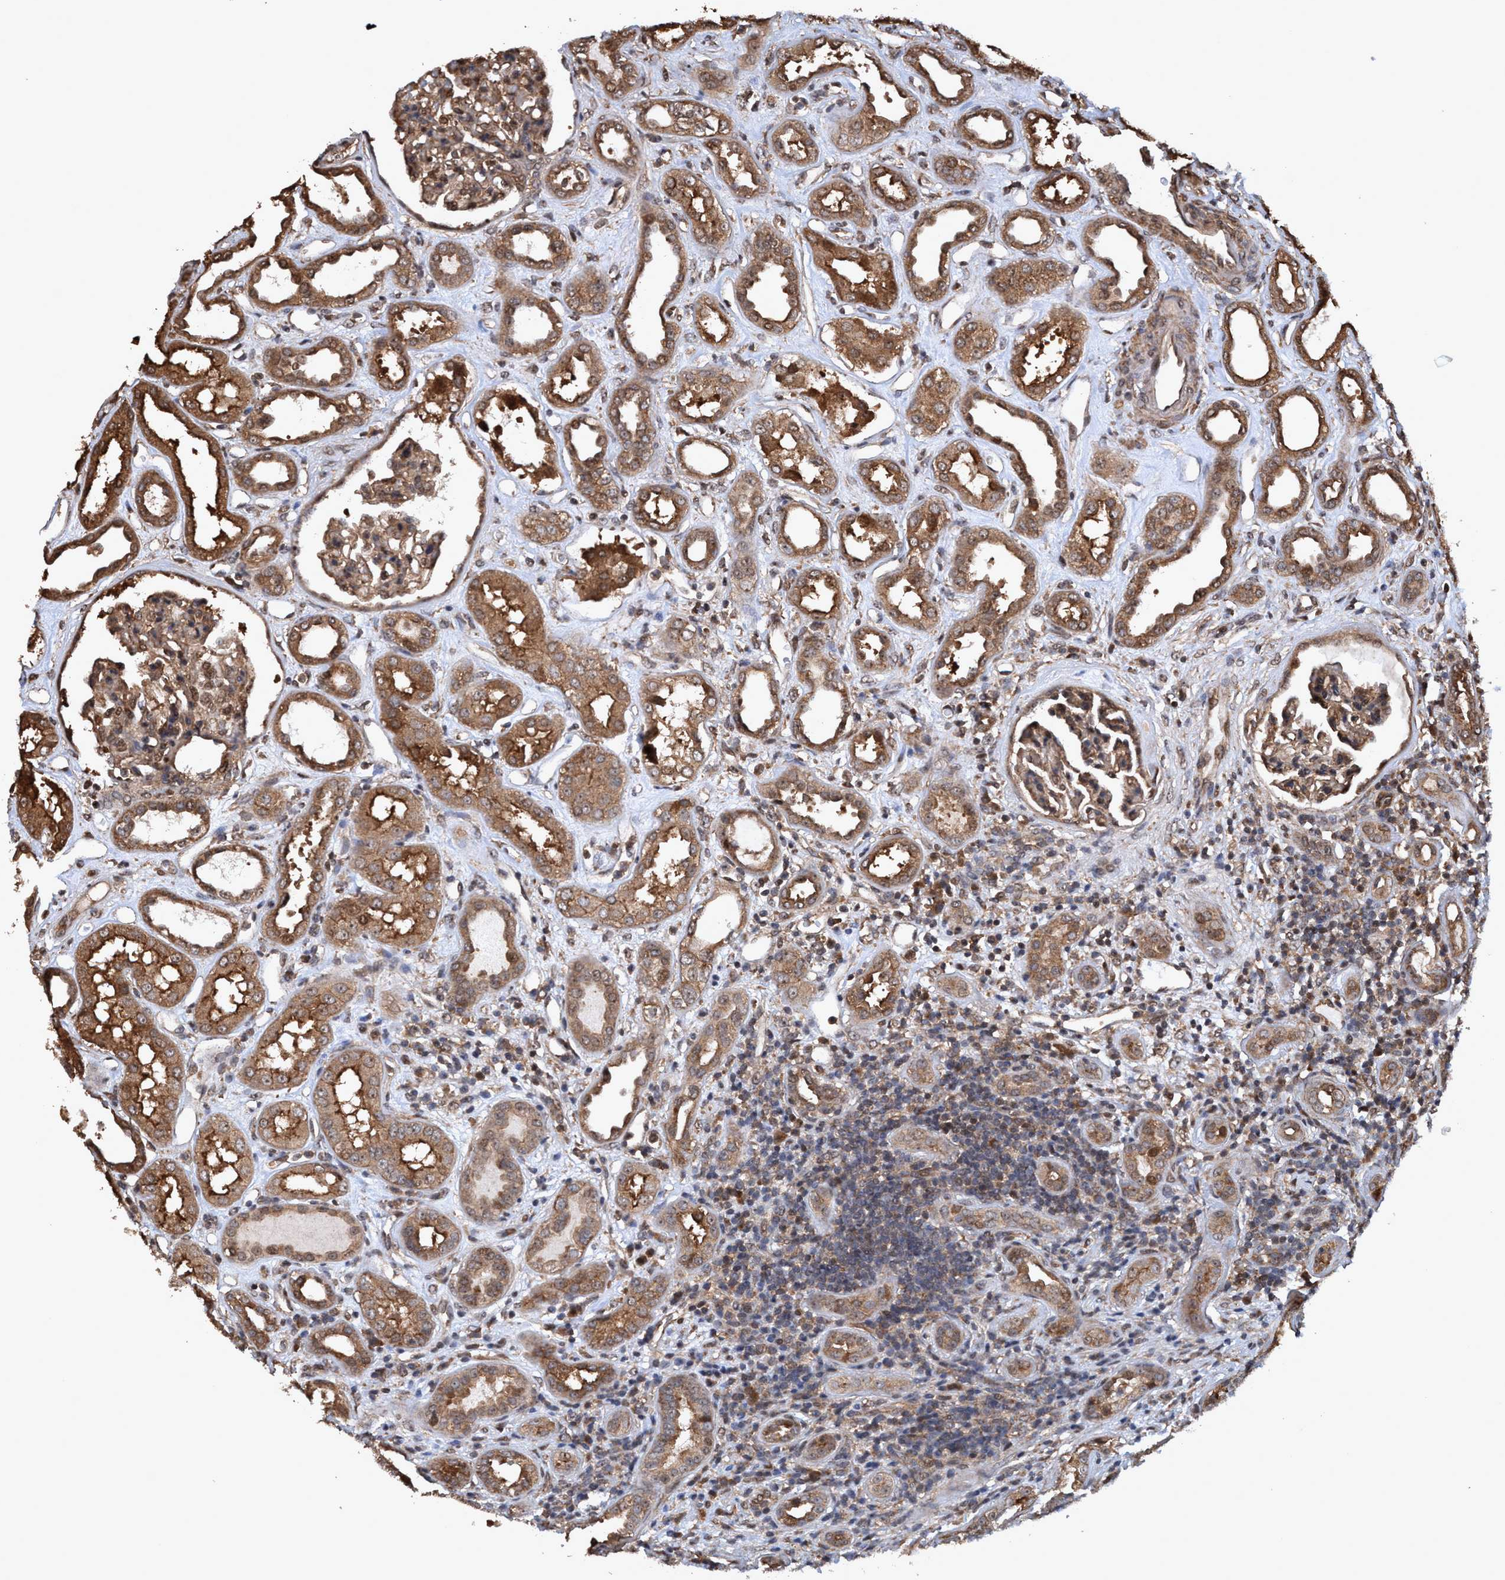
{"staining": {"intensity": "weak", "quantity": ">75%", "location": "cytoplasmic/membranous,nuclear"}, "tissue": "kidney", "cell_type": "Cells in glomeruli", "image_type": "normal", "snomed": [{"axis": "morphology", "description": "Normal tissue, NOS"}, {"axis": "topography", "description": "Kidney"}], "caption": "A low amount of weak cytoplasmic/membranous,nuclear staining is identified in about >75% of cells in glomeruli in benign kidney.", "gene": "TRPC7", "patient": {"sex": "male", "age": 59}}